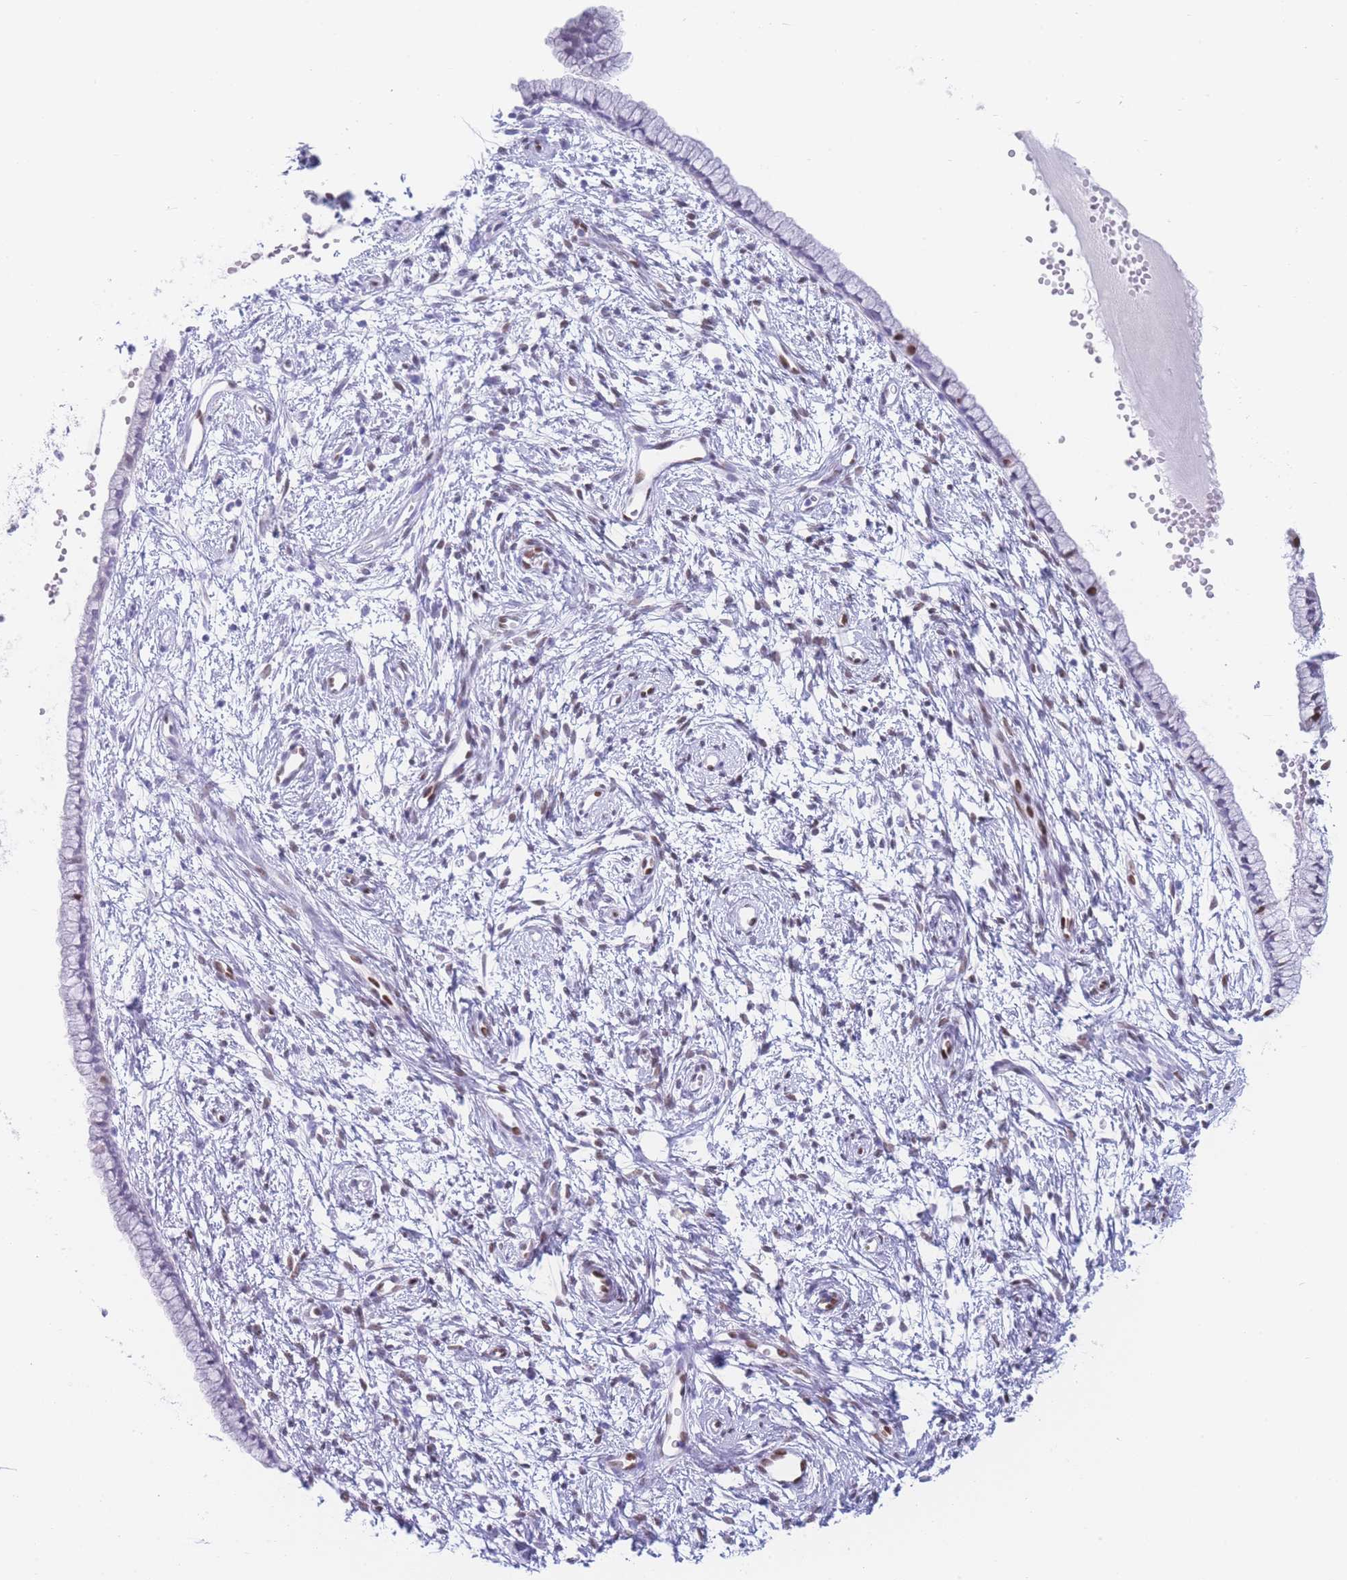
{"staining": {"intensity": "negative", "quantity": "none", "location": "none"}, "tissue": "cervix", "cell_type": "Glandular cells", "image_type": "normal", "snomed": [{"axis": "morphology", "description": "Normal tissue, NOS"}, {"axis": "topography", "description": "Cervix"}], "caption": "DAB (3,3'-diaminobenzidine) immunohistochemical staining of unremarkable cervix shows no significant positivity in glandular cells. (DAB (3,3'-diaminobenzidine) immunohistochemistry (IHC) visualized using brightfield microscopy, high magnification).", "gene": "PSMB5", "patient": {"sex": "female", "age": 57}}